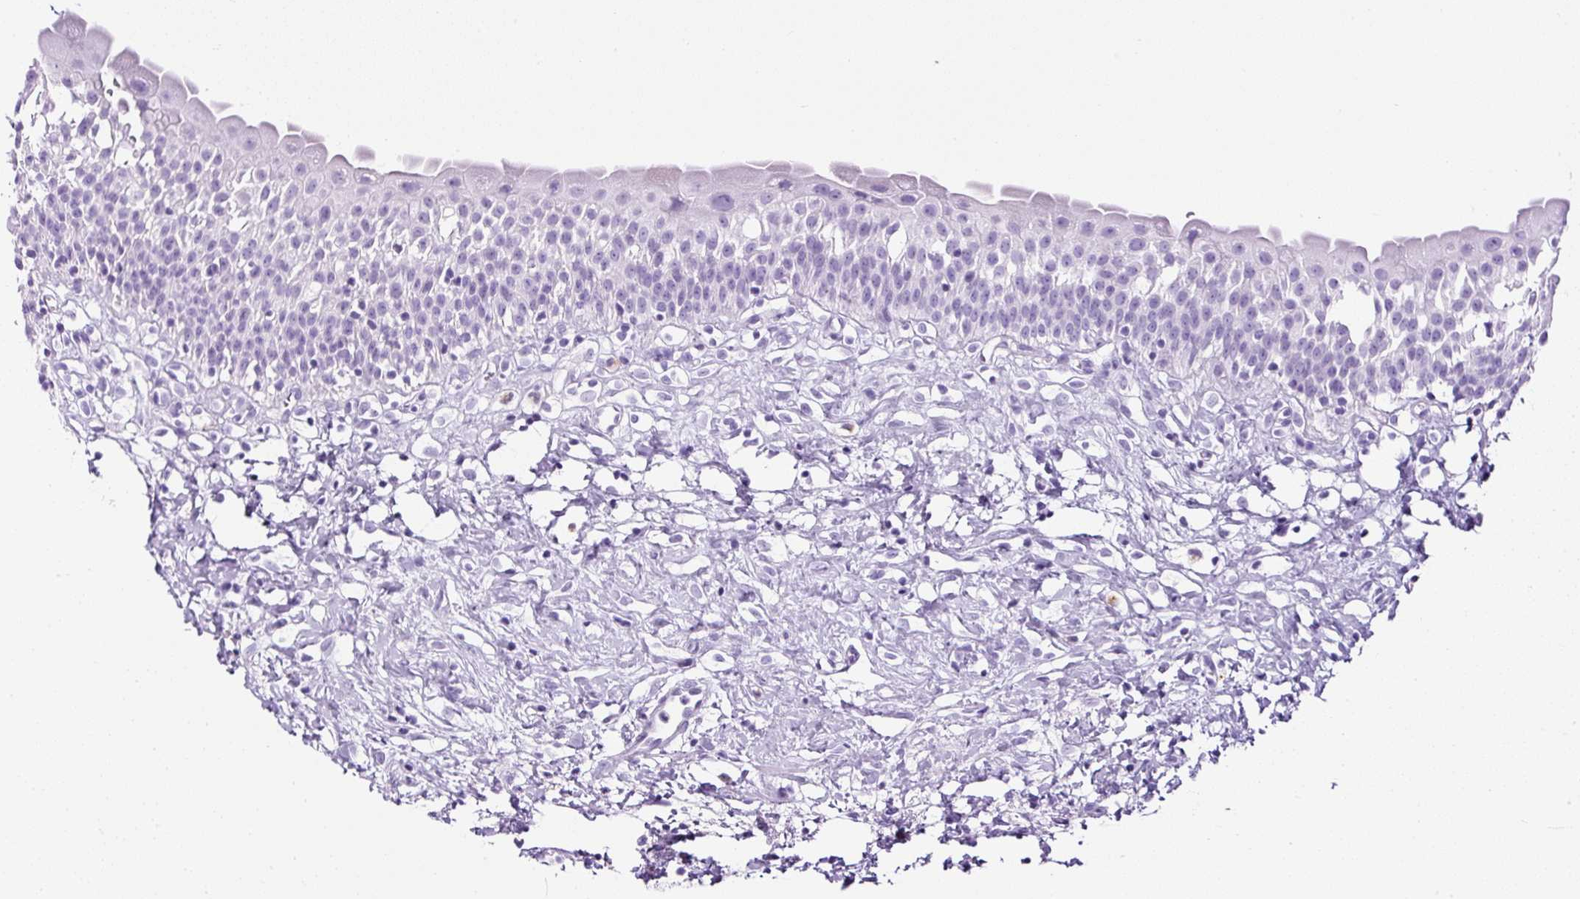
{"staining": {"intensity": "negative", "quantity": "none", "location": "none"}, "tissue": "urinary bladder", "cell_type": "Urothelial cells", "image_type": "normal", "snomed": [{"axis": "morphology", "description": "Normal tissue, NOS"}, {"axis": "topography", "description": "Urinary bladder"}], "caption": "This is a histopathology image of immunohistochemistry (IHC) staining of unremarkable urinary bladder, which shows no staining in urothelial cells. (DAB immunohistochemistry (IHC) visualized using brightfield microscopy, high magnification).", "gene": "TMEM200B", "patient": {"sex": "male", "age": 51}}